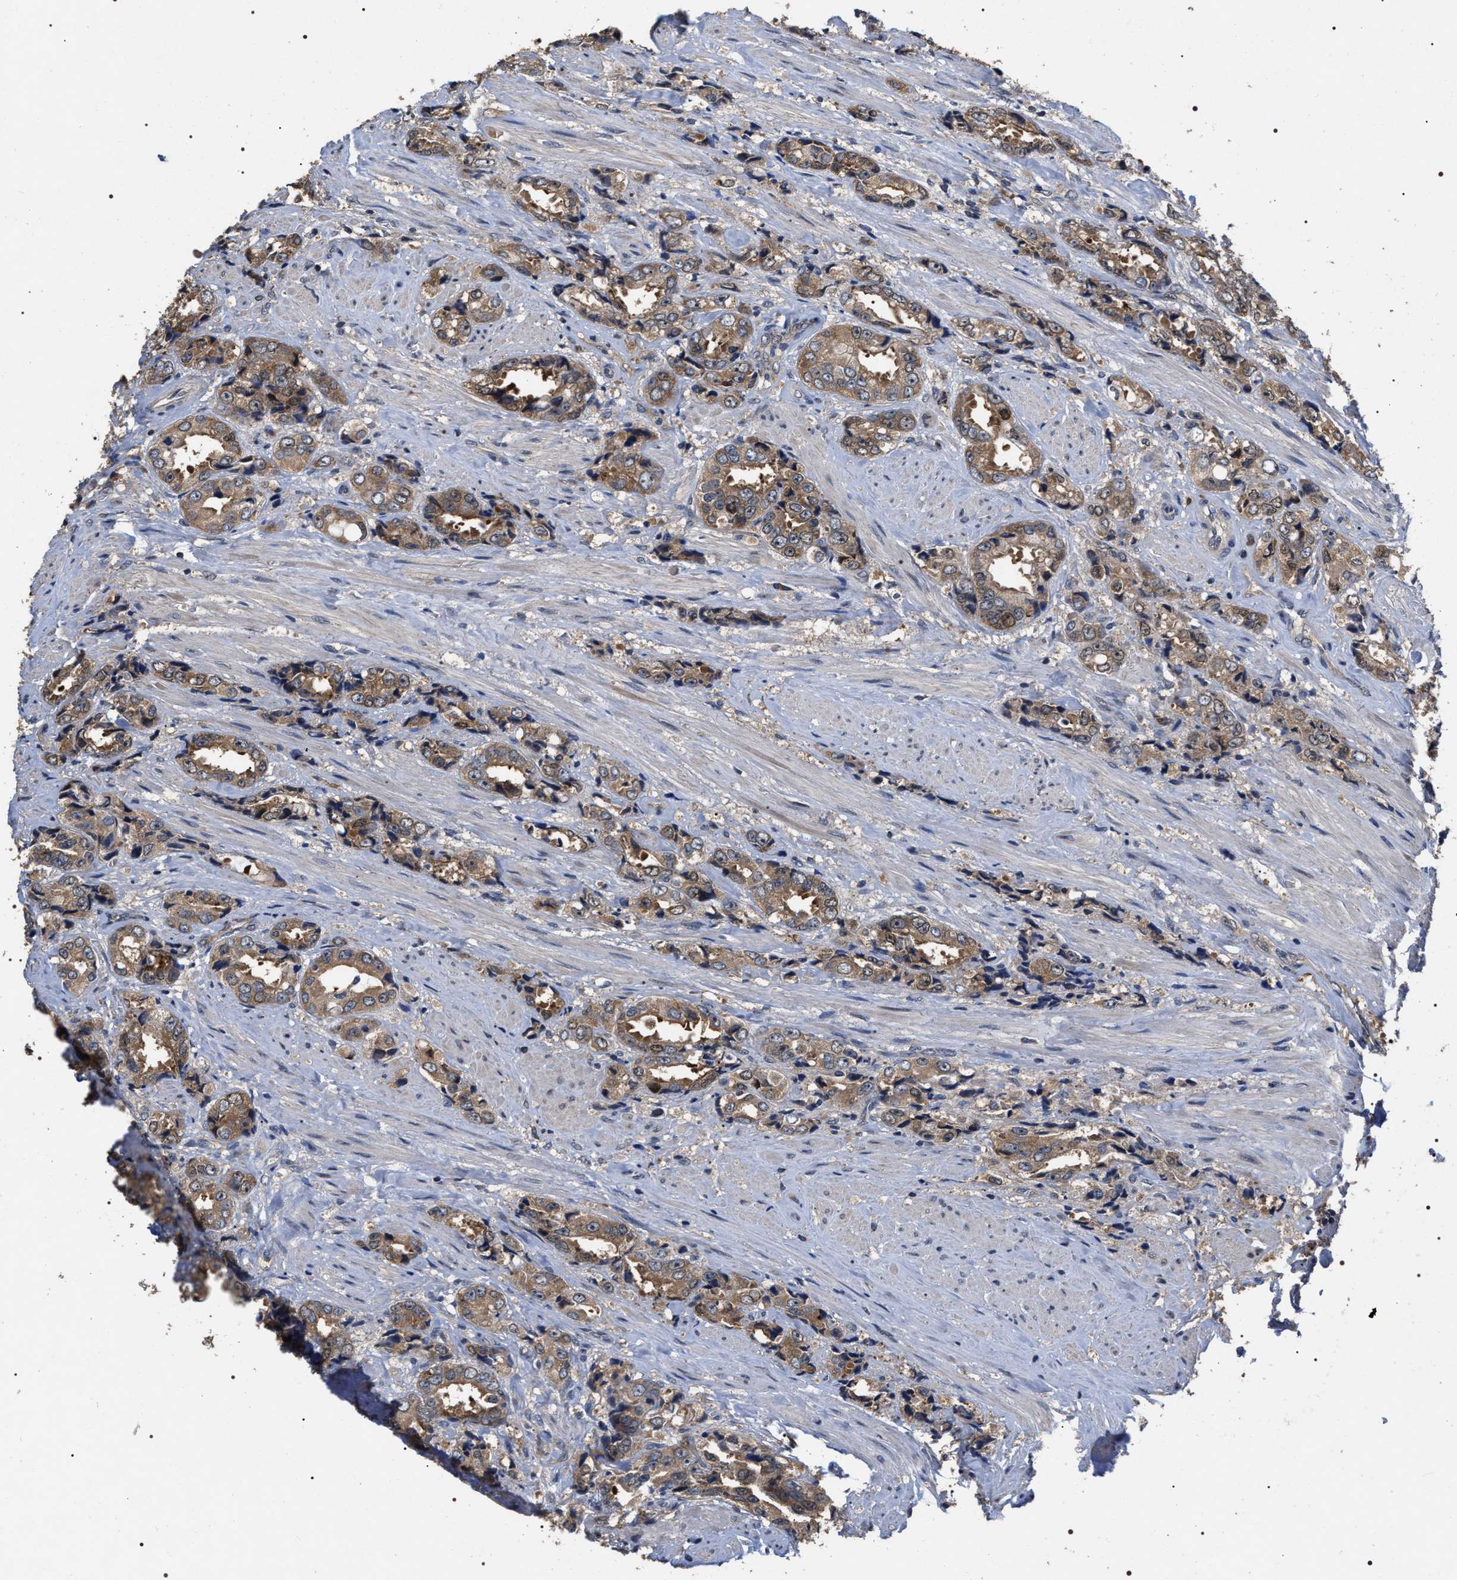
{"staining": {"intensity": "moderate", "quantity": ">75%", "location": "cytoplasmic/membranous"}, "tissue": "prostate cancer", "cell_type": "Tumor cells", "image_type": "cancer", "snomed": [{"axis": "morphology", "description": "Adenocarcinoma, High grade"}, {"axis": "topography", "description": "Prostate"}], "caption": "Protein staining of adenocarcinoma (high-grade) (prostate) tissue demonstrates moderate cytoplasmic/membranous positivity in about >75% of tumor cells.", "gene": "UPF3A", "patient": {"sex": "male", "age": 61}}